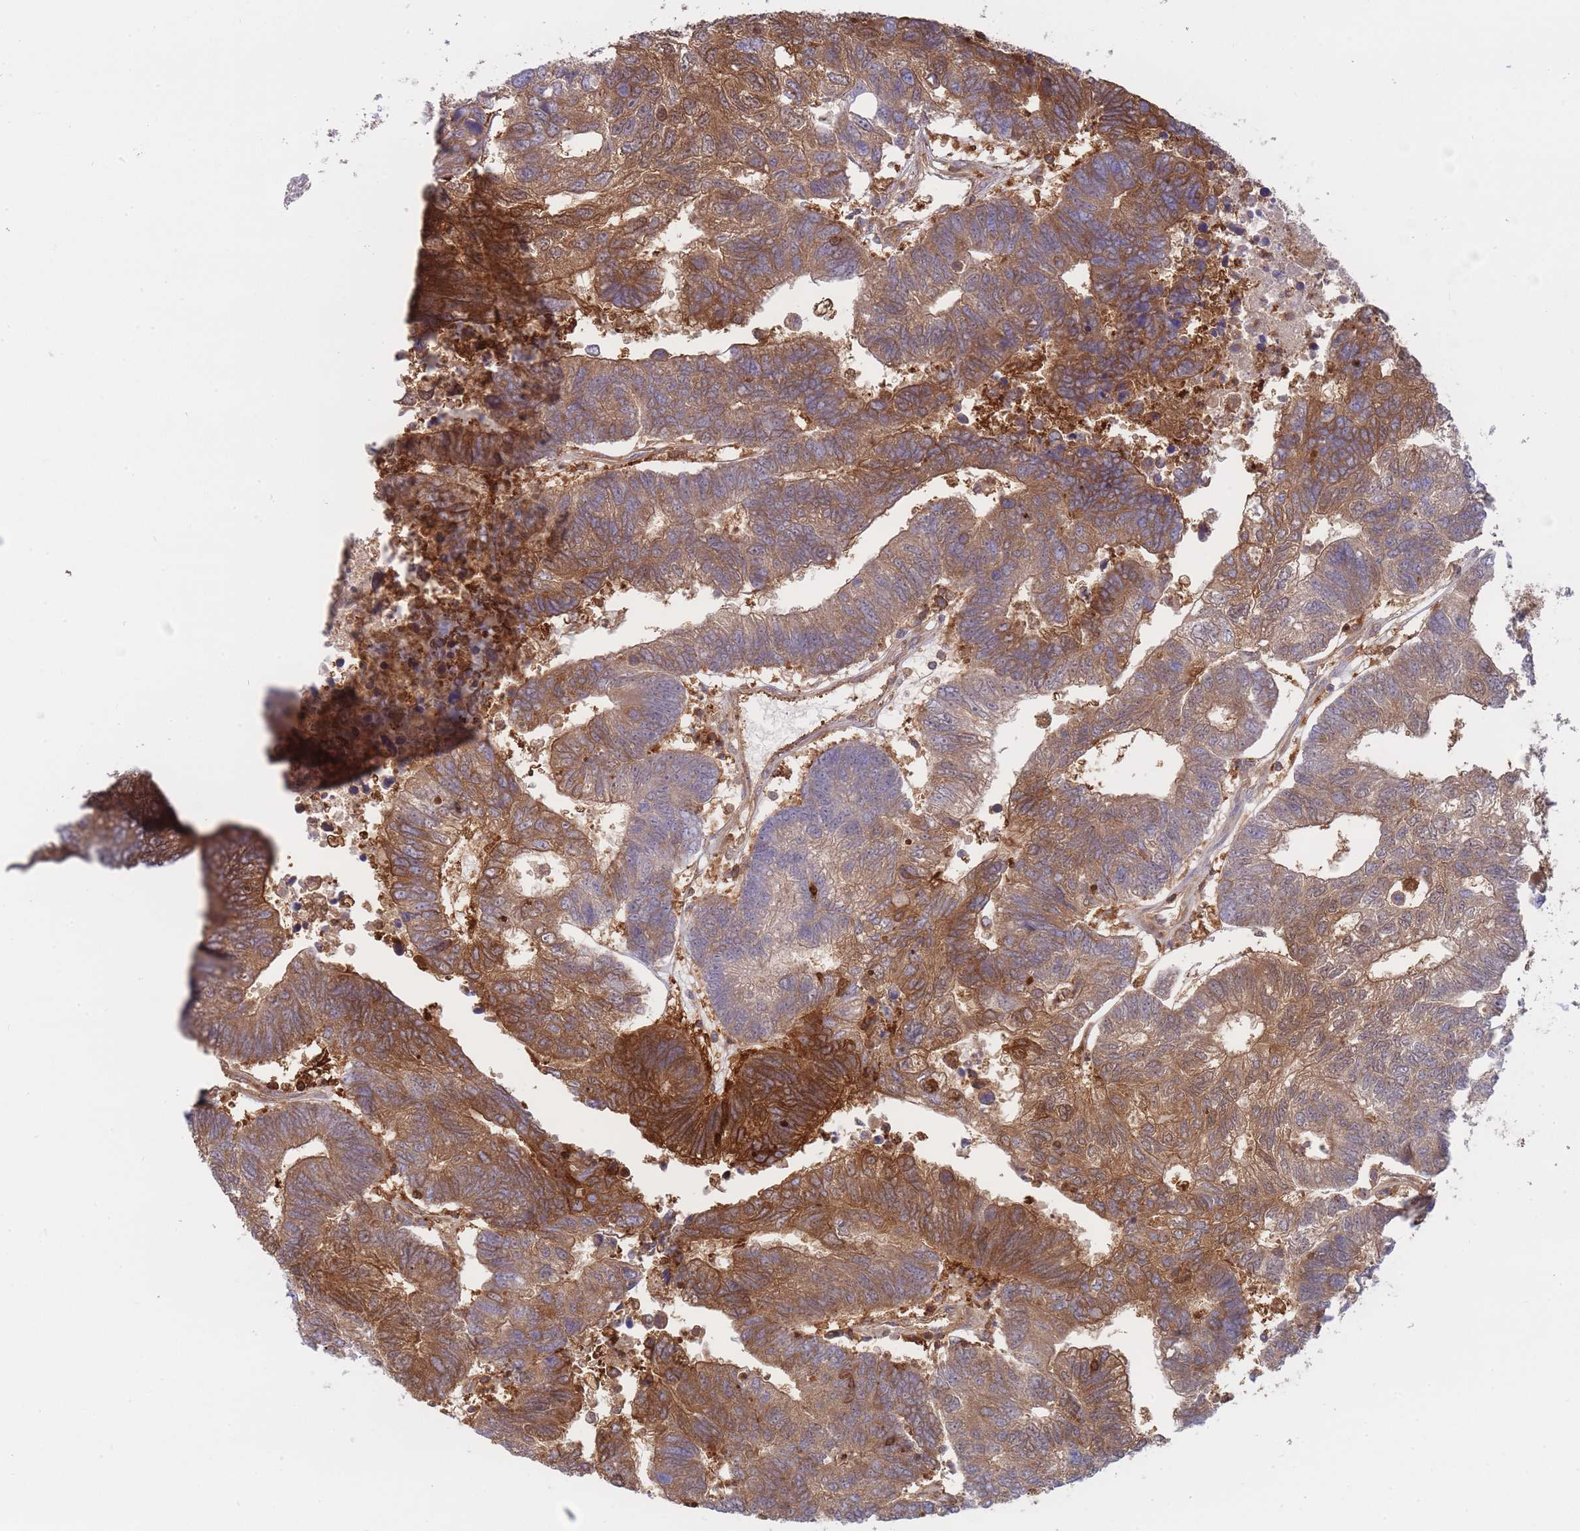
{"staining": {"intensity": "moderate", "quantity": ">75%", "location": "cytoplasmic/membranous"}, "tissue": "colorectal cancer", "cell_type": "Tumor cells", "image_type": "cancer", "snomed": [{"axis": "morphology", "description": "Adenocarcinoma, NOS"}, {"axis": "topography", "description": "Colon"}], "caption": "Human colorectal cancer stained with a protein marker reveals moderate staining in tumor cells.", "gene": "SLC4A9", "patient": {"sex": "female", "age": 48}}